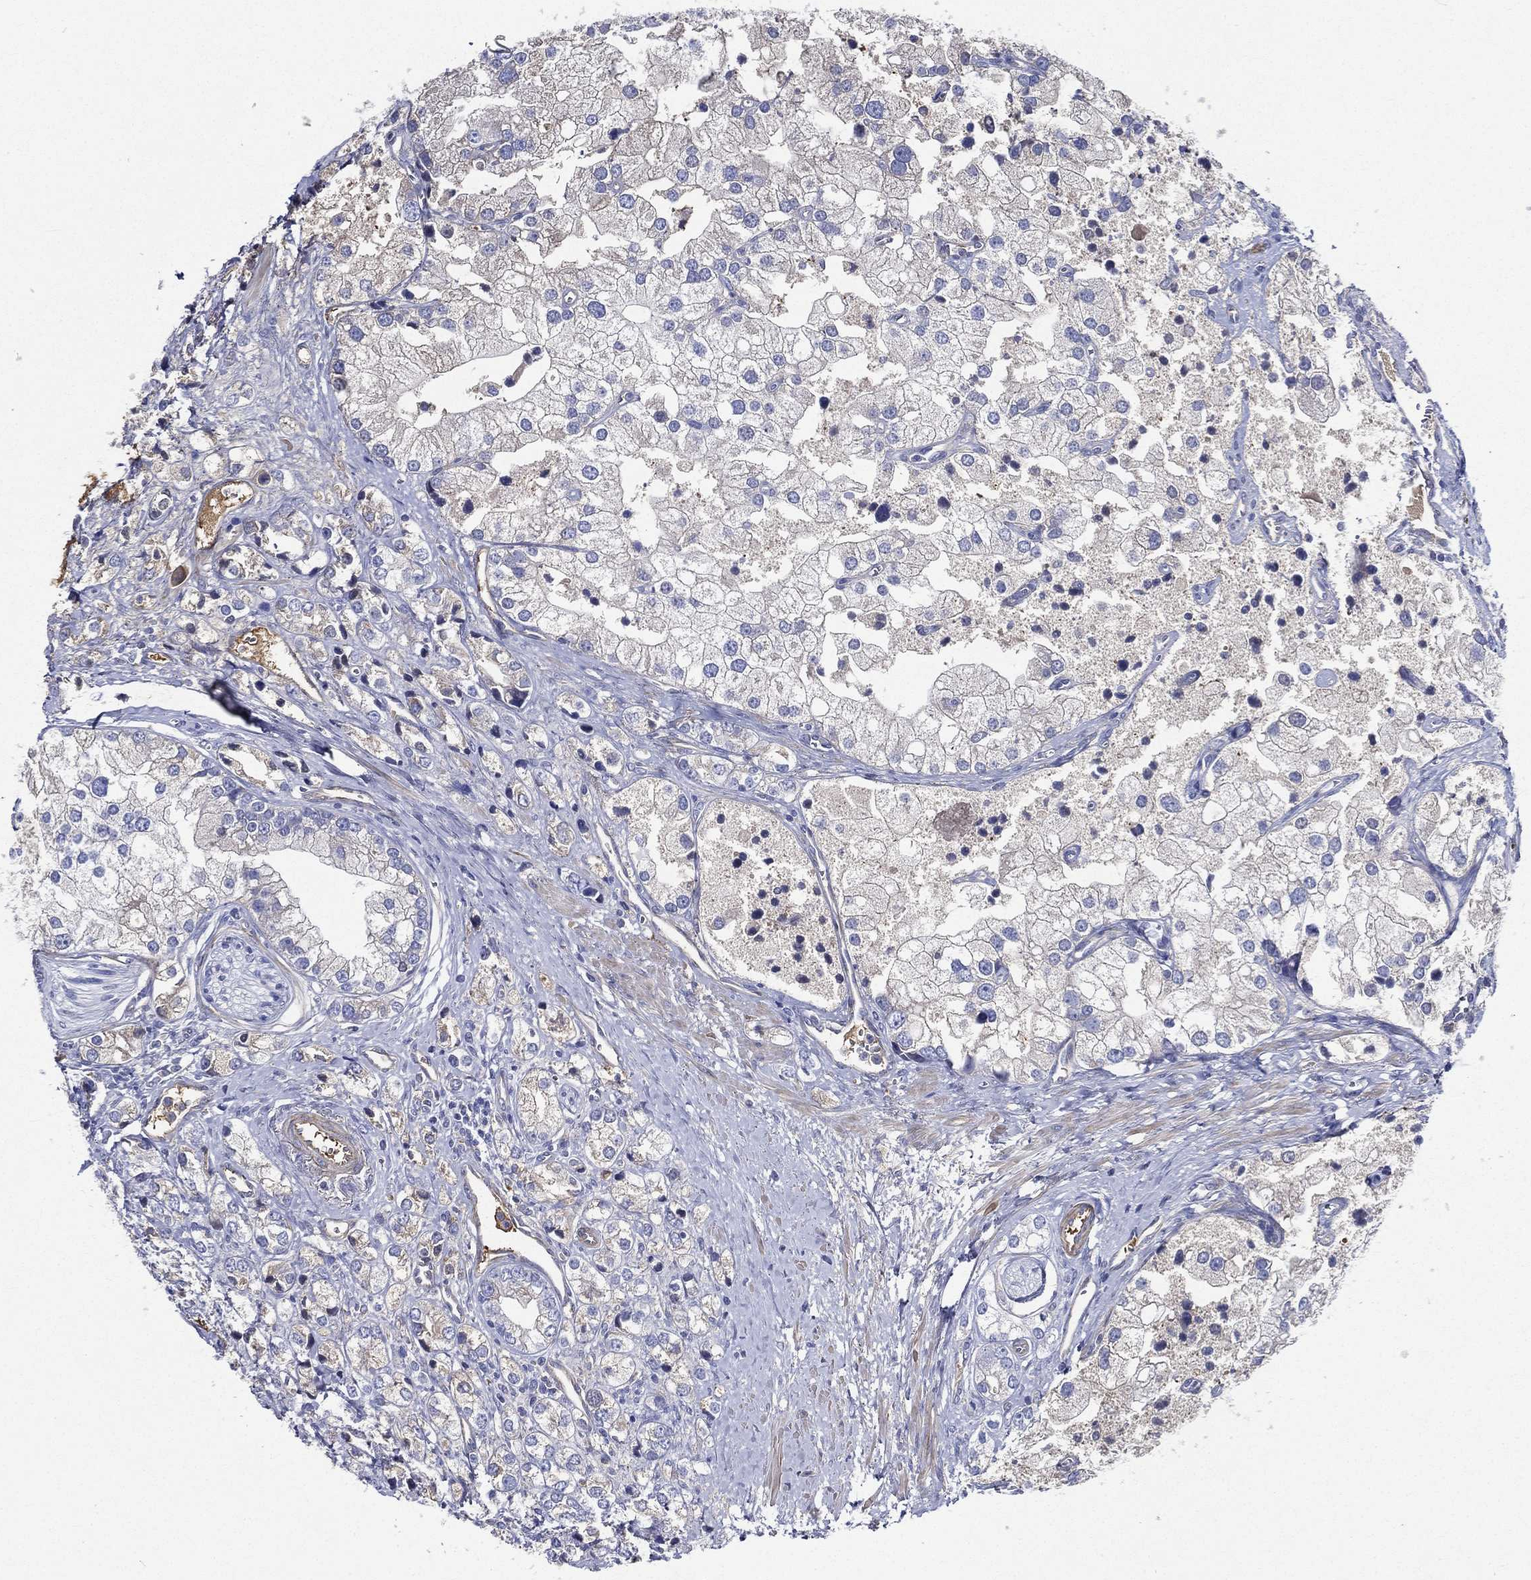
{"staining": {"intensity": "negative", "quantity": "none", "location": "none"}, "tissue": "prostate cancer", "cell_type": "Tumor cells", "image_type": "cancer", "snomed": [{"axis": "morphology", "description": "Adenocarcinoma, NOS"}, {"axis": "topography", "description": "Prostate and seminal vesicle, NOS"}, {"axis": "topography", "description": "Prostate"}], "caption": "High magnification brightfield microscopy of prostate cancer (adenocarcinoma) stained with DAB (brown) and counterstained with hematoxylin (blue): tumor cells show no significant positivity.", "gene": "TMPRSS11D", "patient": {"sex": "male", "age": 79}}